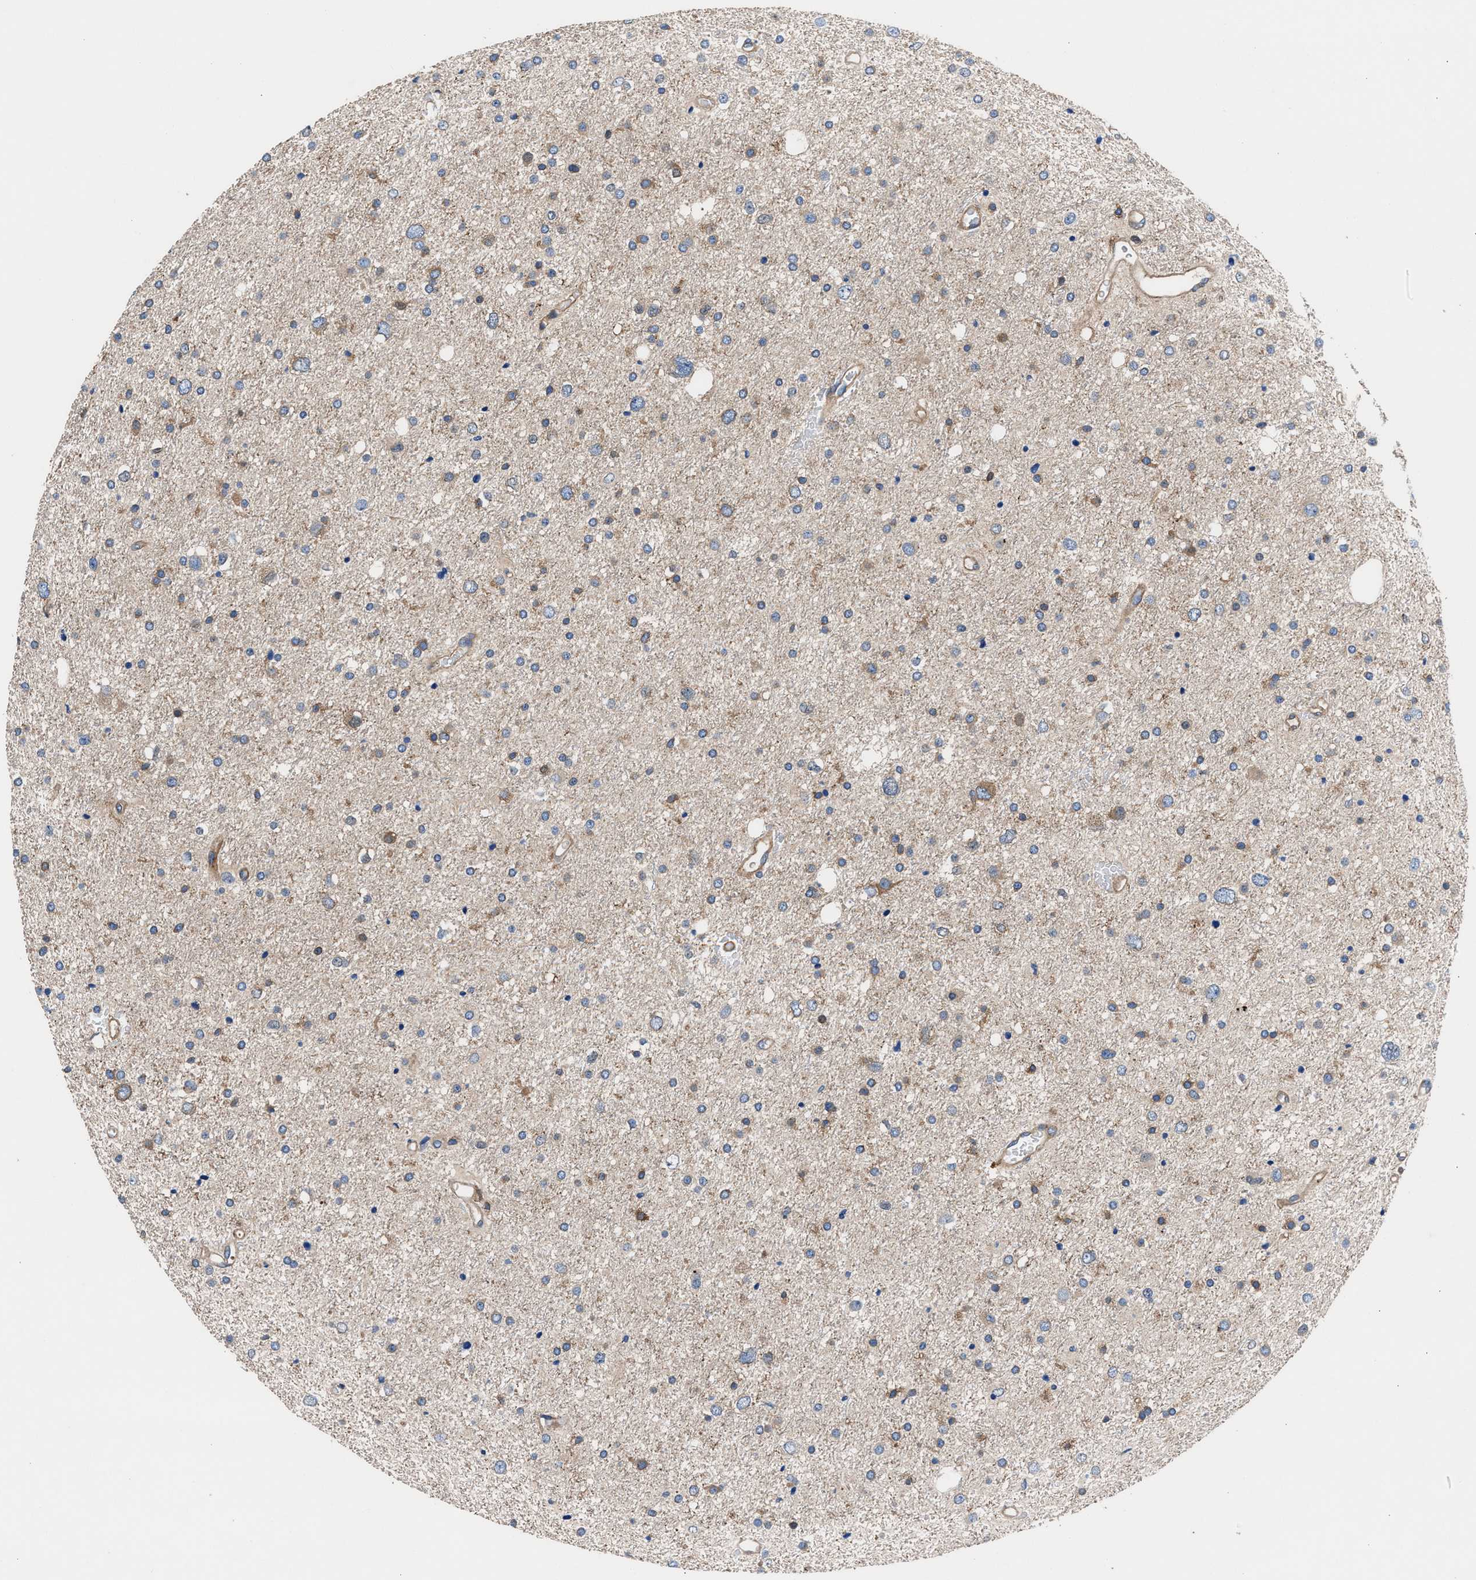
{"staining": {"intensity": "weak", "quantity": "<25%", "location": "cytoplasmic/membranous"}, "tissue": "glioma", "cell_type": "Tumor cells", "image_type": "cancer", "snomed": [{"axis": "morphology", "description": "Glioma, malignant, Low grade"}, {"axis": "topography", "description": "Brain"}], "caption": "IHC of low-grade glioma (malignant) displays no expression in tumor cells. (Stains: DAB (3,3'-diaminobenzidine) IHC with hematoxylin counter stain, Microscopy: brightfield microscopy at high magnification).", "gene": "SH3GL1", "patient": {"sex": "female", "age": 37}}